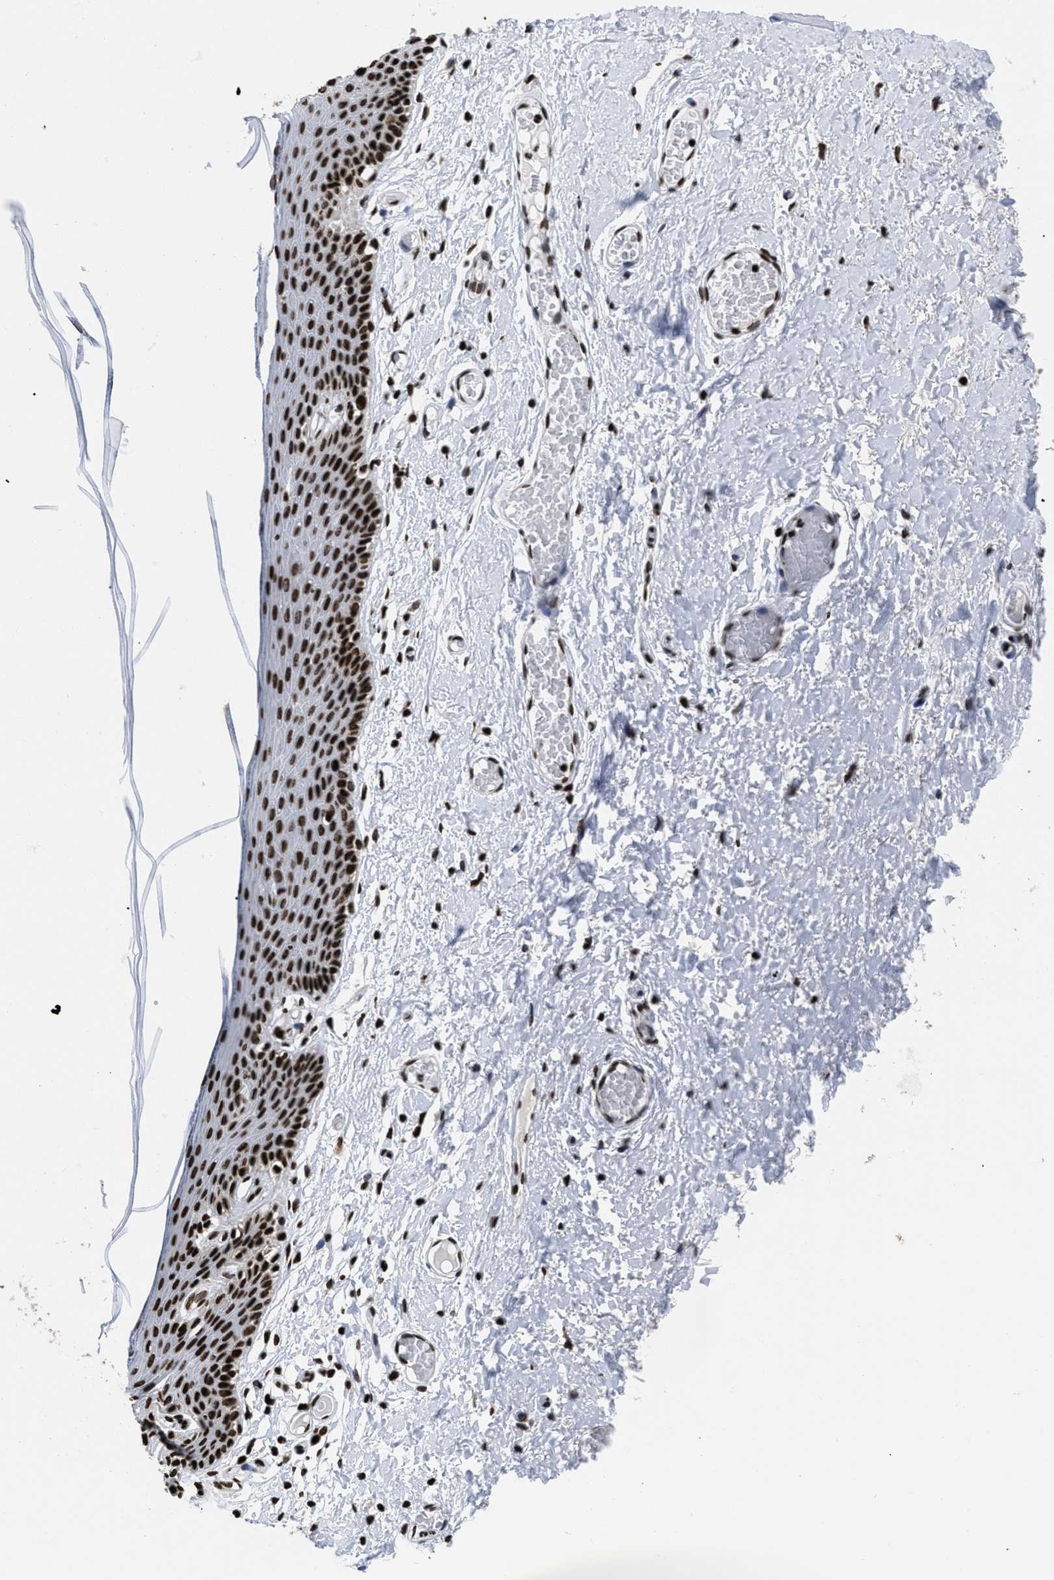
{"staining": {"intensity": "strong", "quantity": ">75%", "location": "nuclear"}, "tissue": "skin", "cell_type": "Epidermal cells", "image_type": "normal", "snomed": [{"axis": "morphology", "description": "Normal tissue, NOS"}, {"axis": "topography", "description": "Vulva"}], "caption": "High-magnification brightfield microscopy of normal skin stained with DAB (brown) and counterstained with hematoxylin (blue). epidermal cells exhibit strong nuclear positivity is identified in about>75% of cells.", "gene": "CALHM3", "patient": {"sex": "female", "age": 54}}